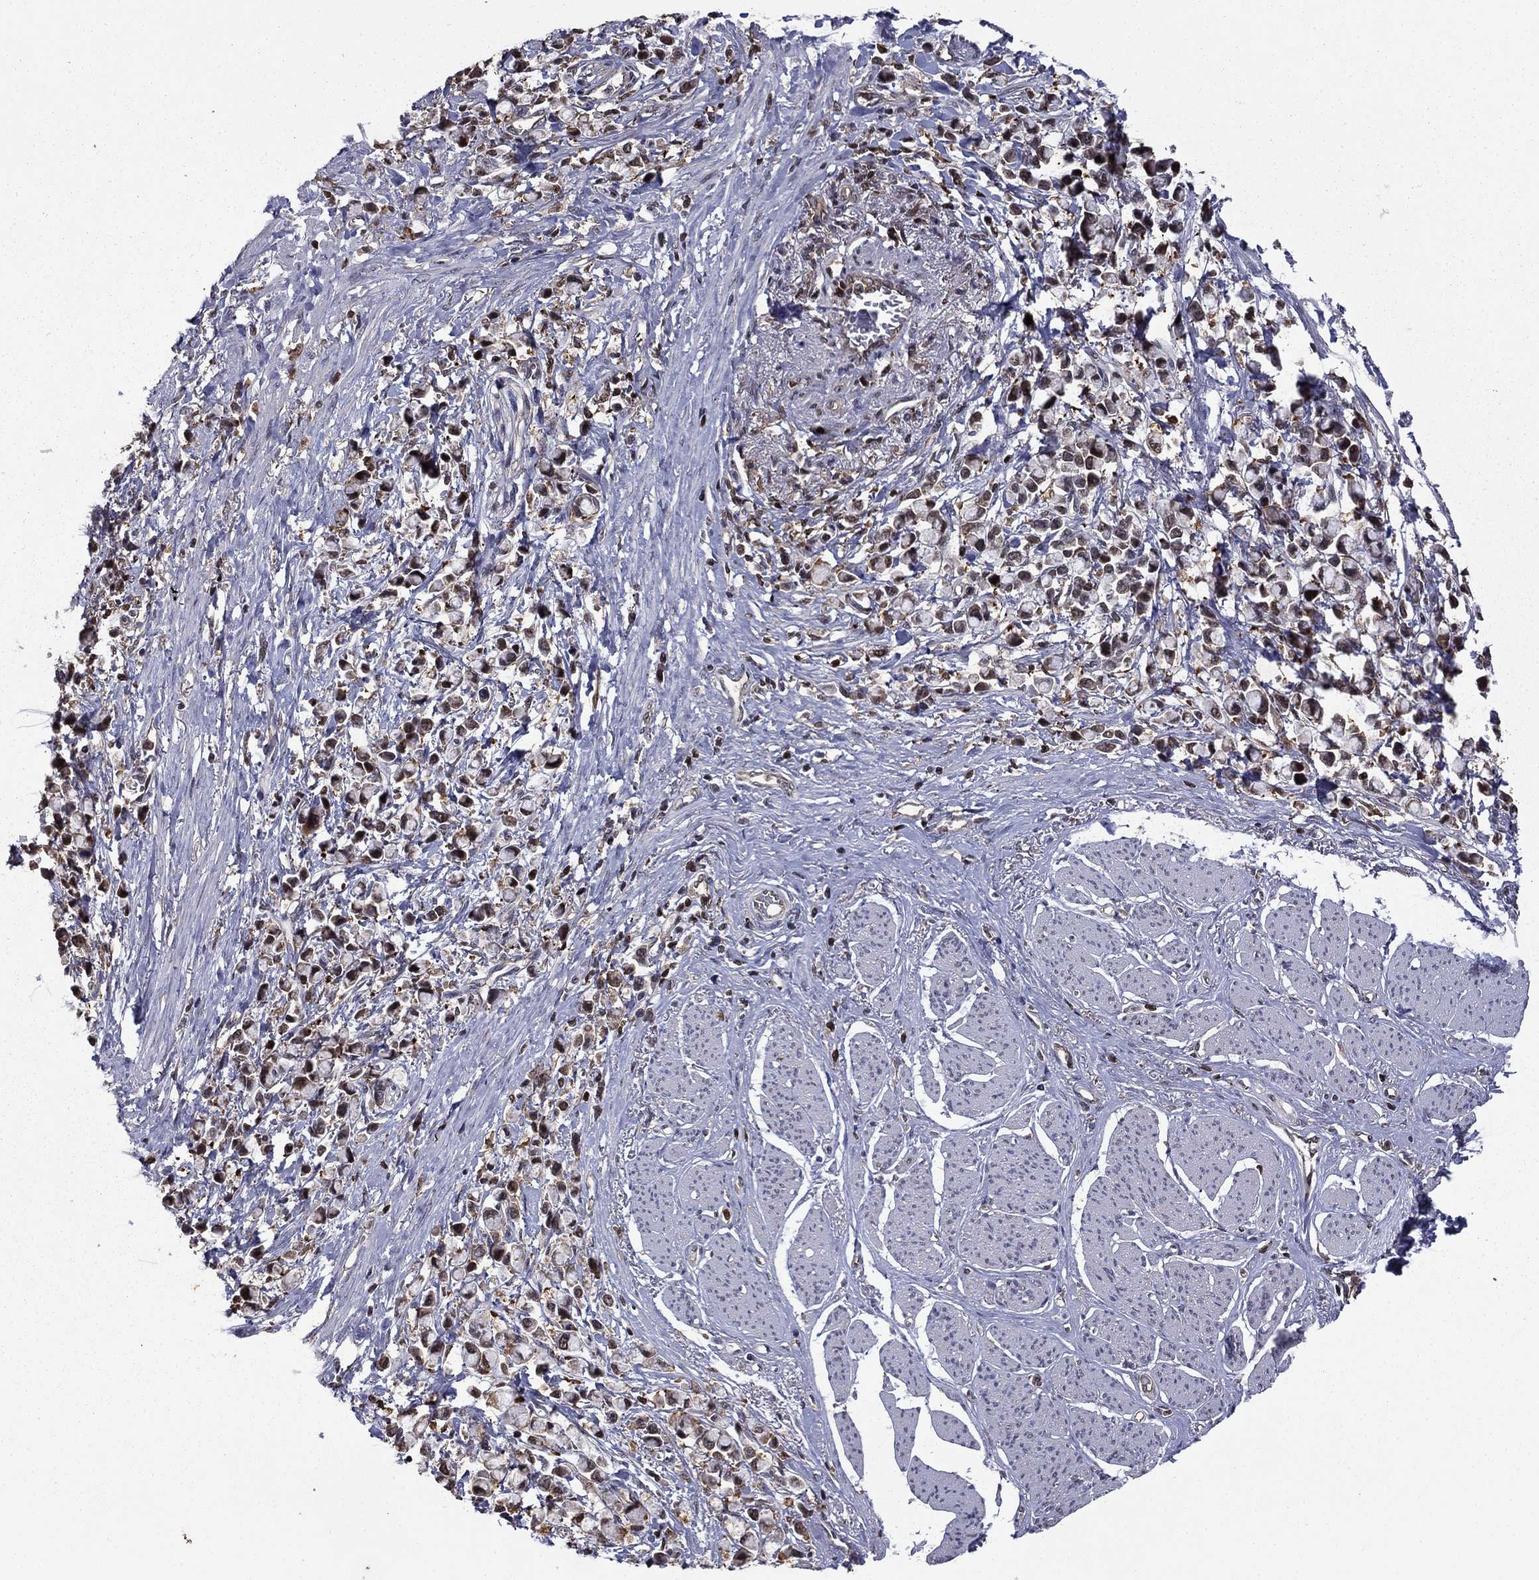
{"staining": {"intensity": "strong", "quantity": "25%-75%", "location": "nuclear"}, "tissue": "stomach cancer", "cell_type": "Tumor cells", "image_type": "cancer", "snomed": [{"axis": "morphology", "description": "Adenocarcinoma, NOS"}, {"axis": "topography", "description": "Stomach"}], "caption": "Immunohistochemical staining of human stomach cancer (adenocarcinoma) reveals high levels of strong nuclear staining in approximately 25%-75% of tumor cells.", "gene": "APPBP2", "patient": {"sex": "female", "age": 81}}